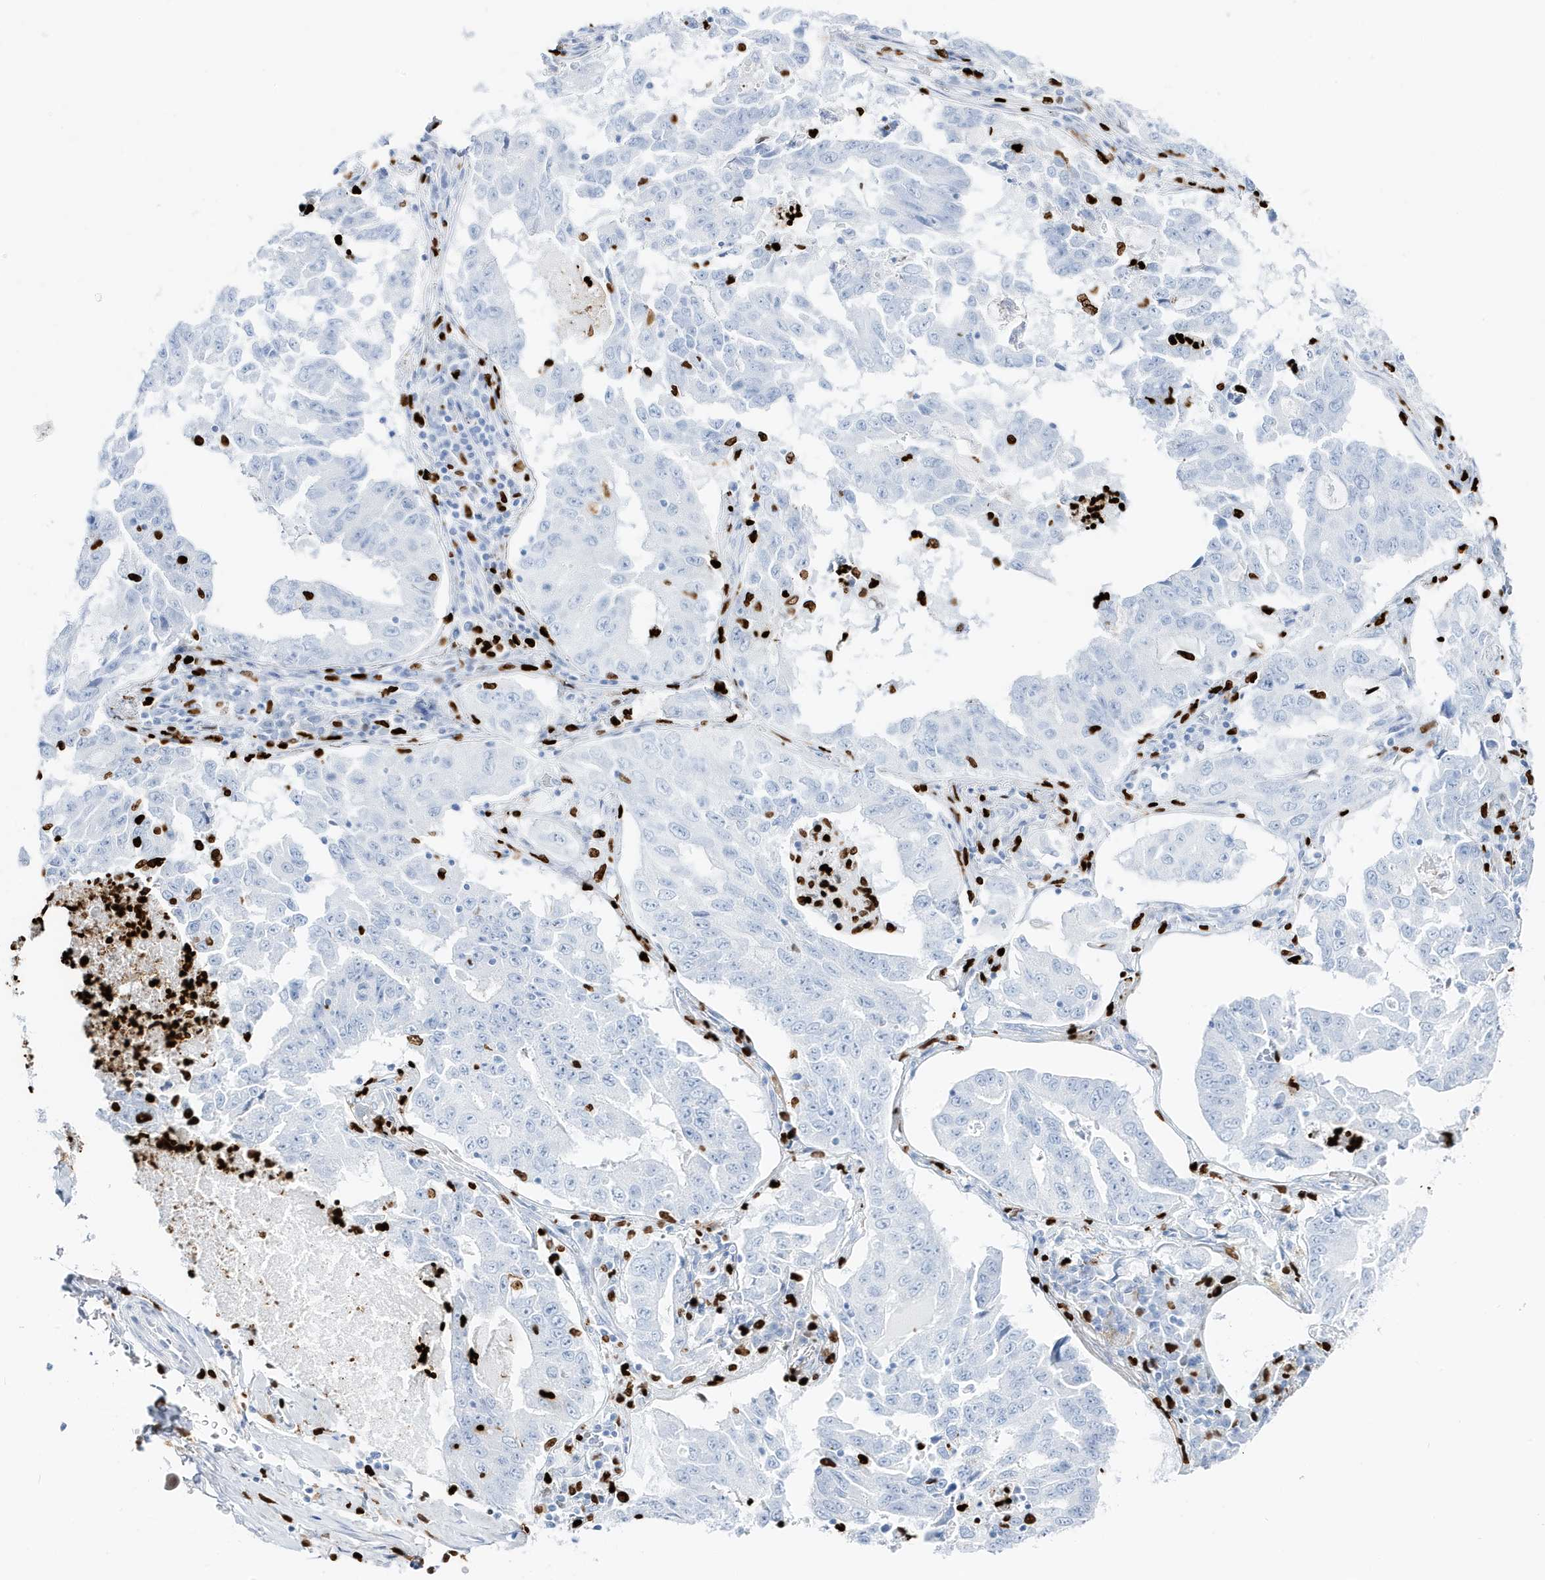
{"staining": {"intensity": "negative", "quantity": "none", "location": "none"}, "tissue": "lung cancer", "cell_type": "Tumor cells", "image_type": "cancer", "snomed": [{"axis": "morphology", "description": "Adenocarcinoma, NOS"}, {"axis": "topography", "description": "Lung"}], "caption": "DAB immunohistochemical staining of human lung cancer (adenocarcinoma) shows no significant expression in tumor cells.", "gene": "MNDA", "patient": {"sex": "female", "age": 51}}